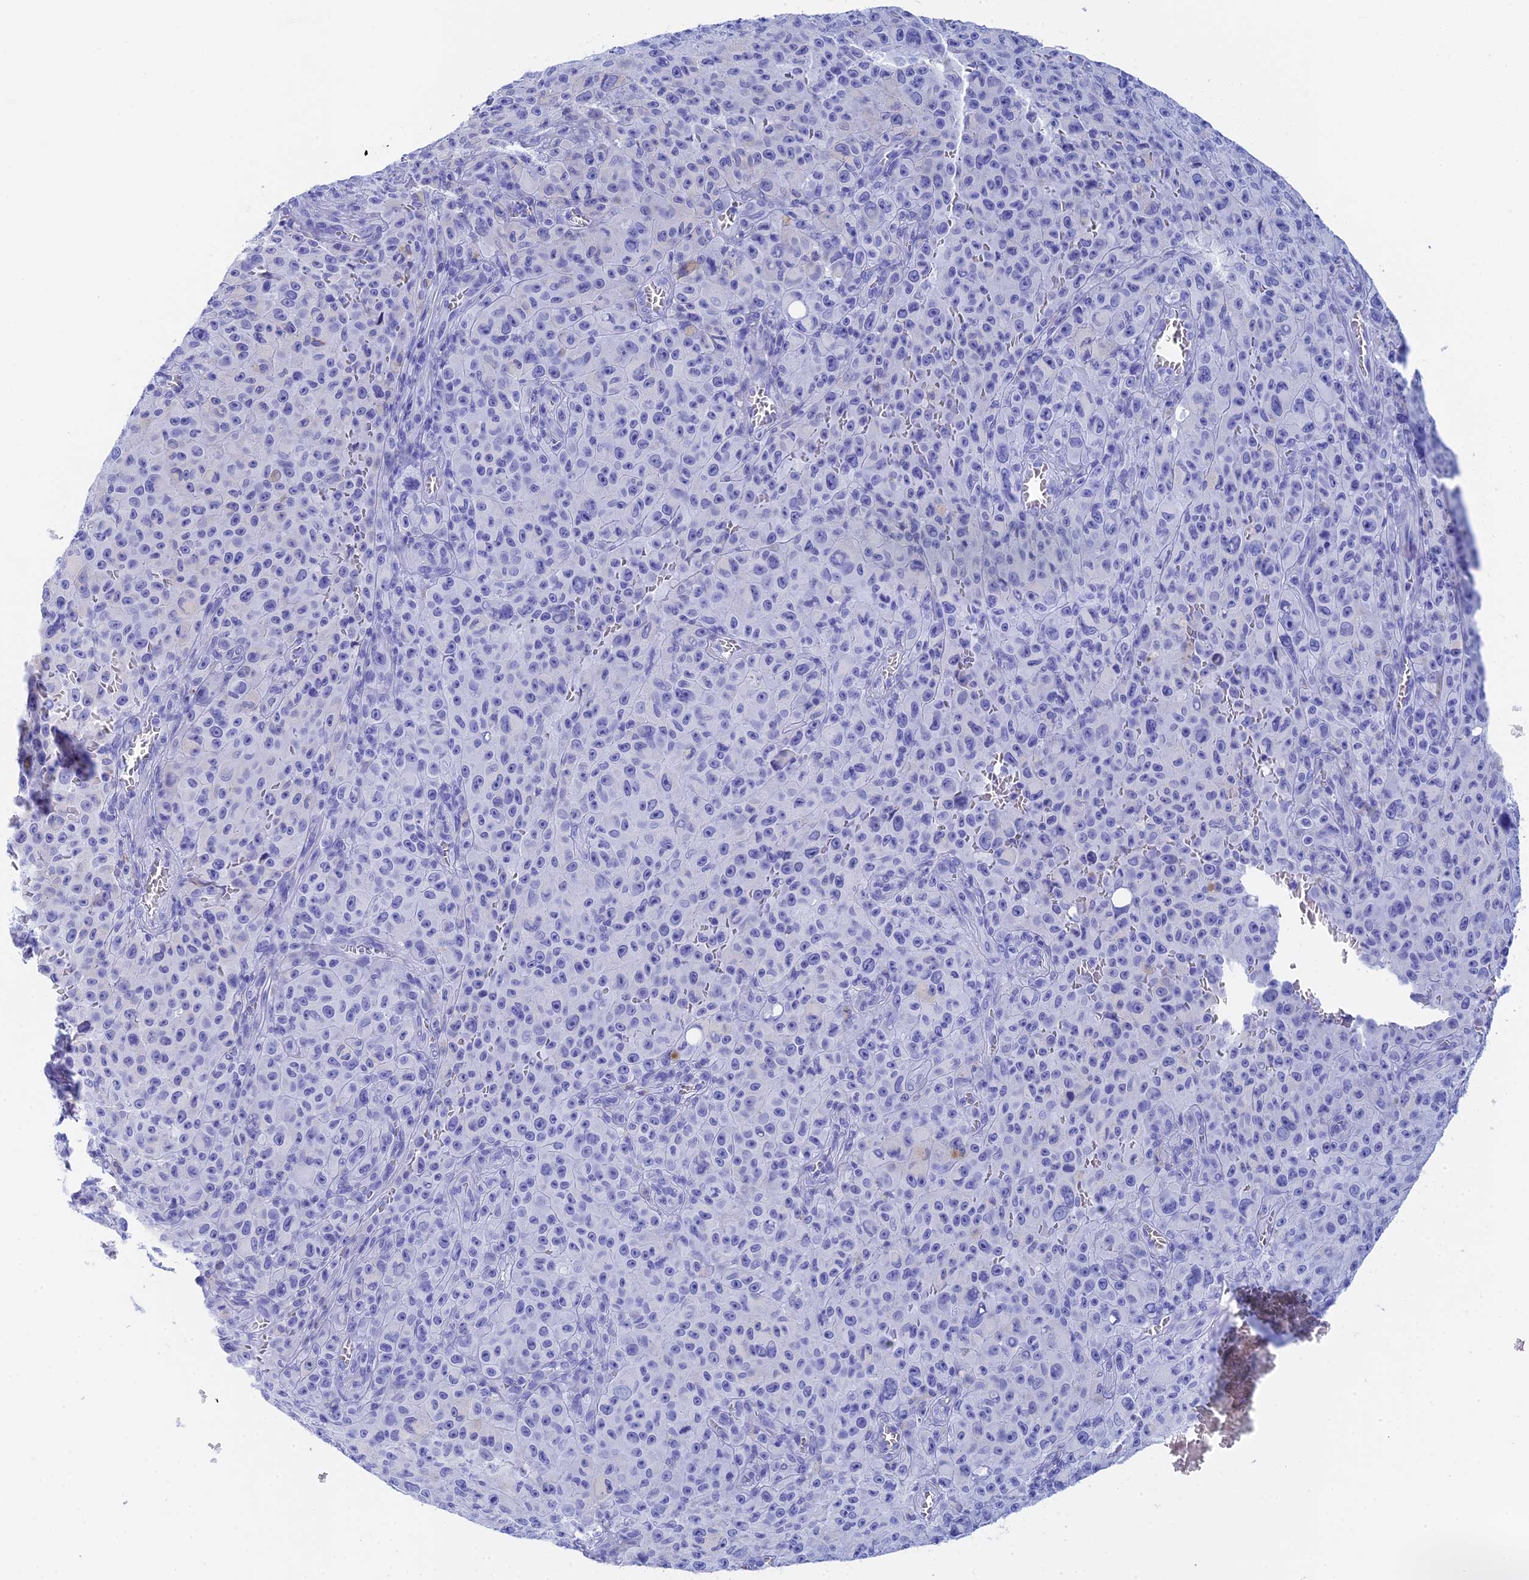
{"staining": {"intensity": "negative", "quantity": "none", "location": "none"}, "tissue": "melanoma", "cell_type": "Tumor cells", "image_type": "cancer", "snomed": [{"axis": "morphology", "description": "Malignant melanoma, NOS"}, {"axis": "topography", "description": "Skin"}], "caption": "Tumor cells show no significant positivity in melanoma.", "gene": "TEX101", "patient": {"sex": "female", "age": 82}}